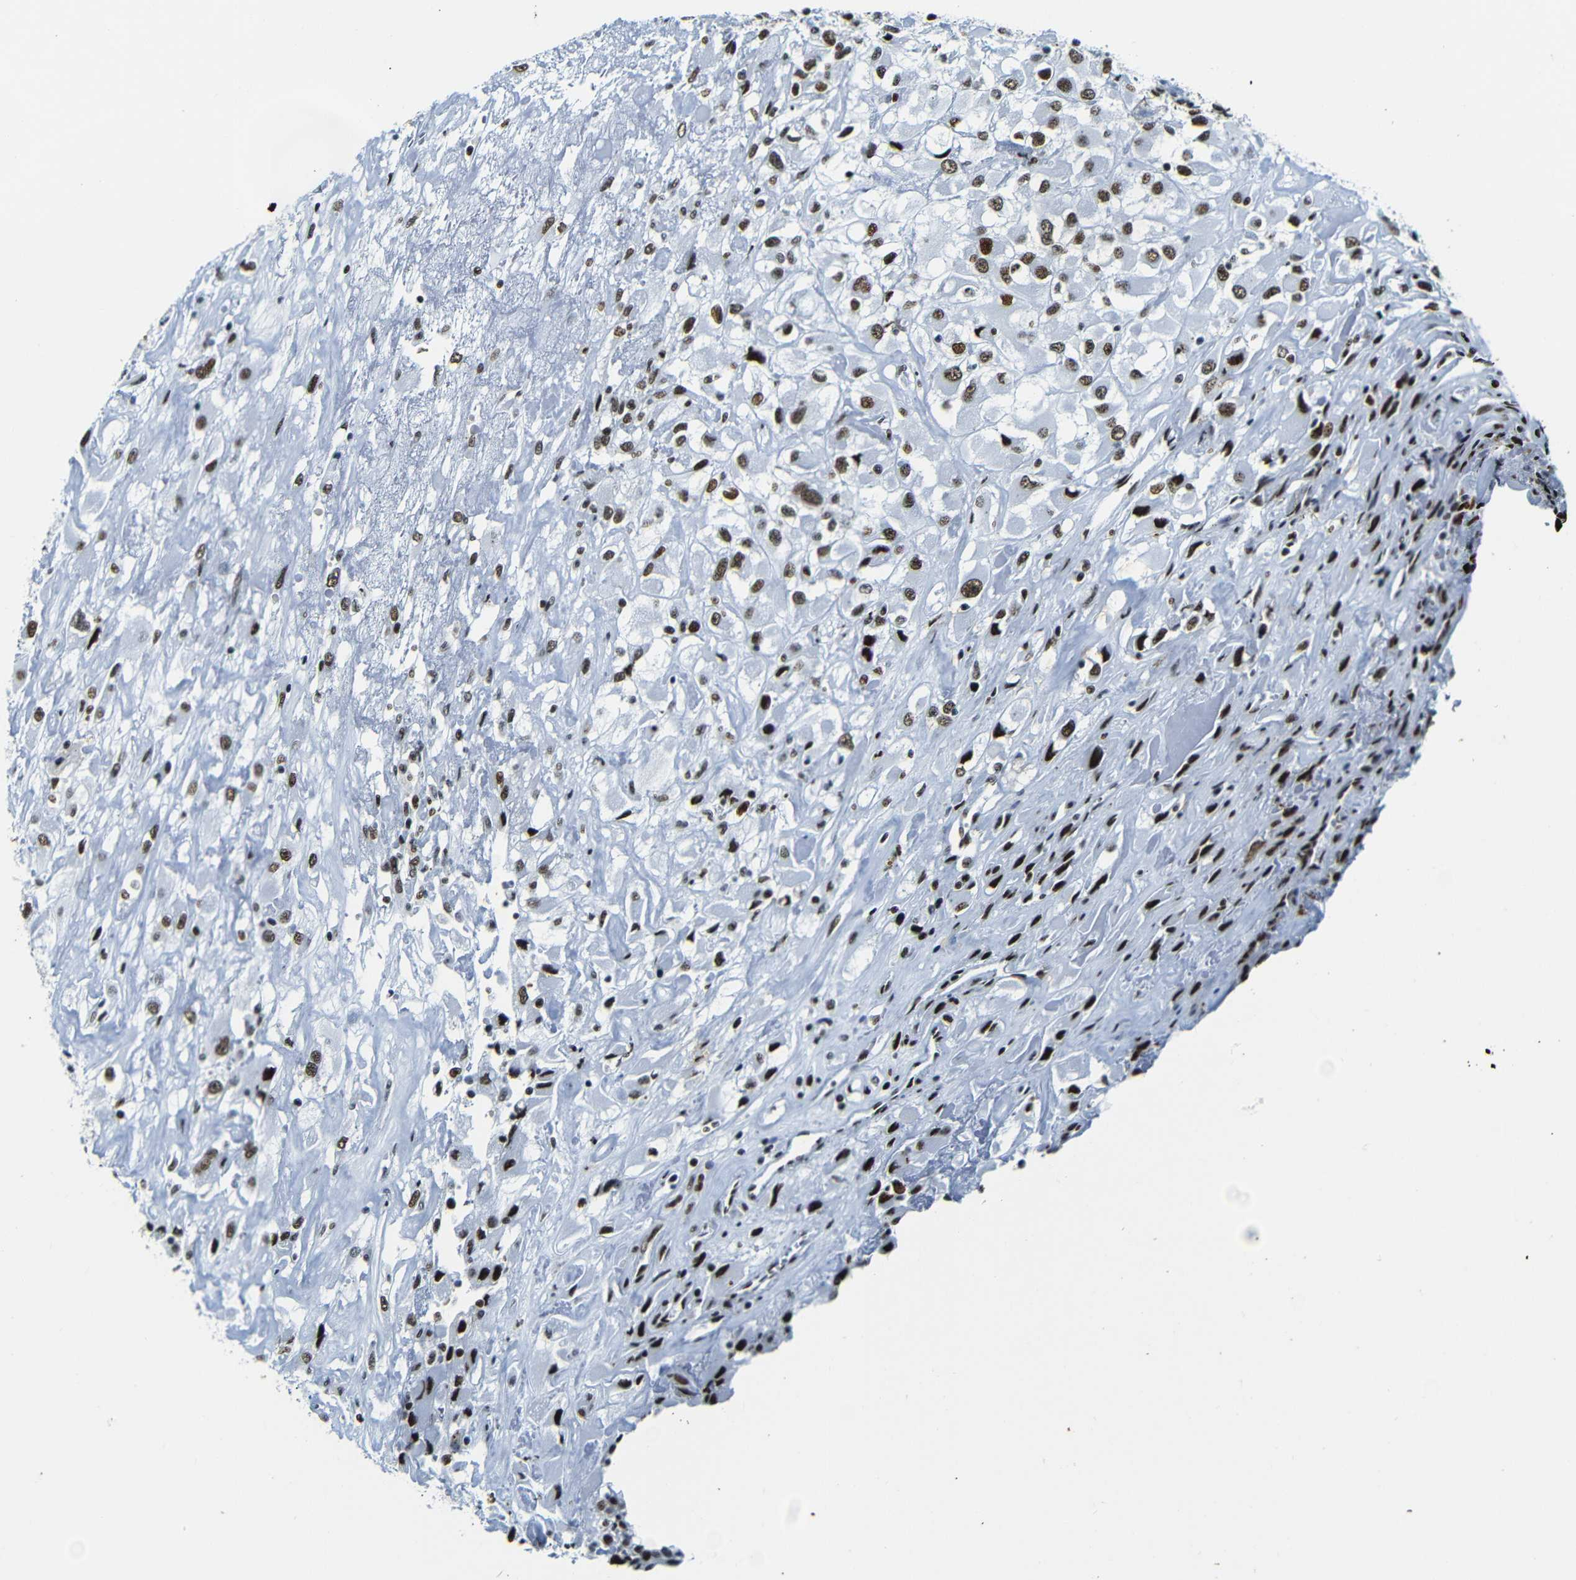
{"staining": {"intensity": "strong", "quantity": ">75%", "location": "nuclear"}, "tissue": "renal cancer", "cell_type": "Tumor cells", "image_type": "cancer", "snomed": [{"axis": "morphology", "description": "Adenocarcinoma, NOS"}, {"axis": "topography", "description": "Kidney"}], "caption": "A histopathology image of human adenocarcinoma (renal) stained for a protein demonstrates strong nuclear brown staining in tumor cells. The staining was performed using DAB (3,3'-diaminobenzidine), with brown indicating positive protein expression. Nuclei are stained blue with hematoxylin.", "gene": "SRSF1", "patient": {"sex": "female", "age": 52}}